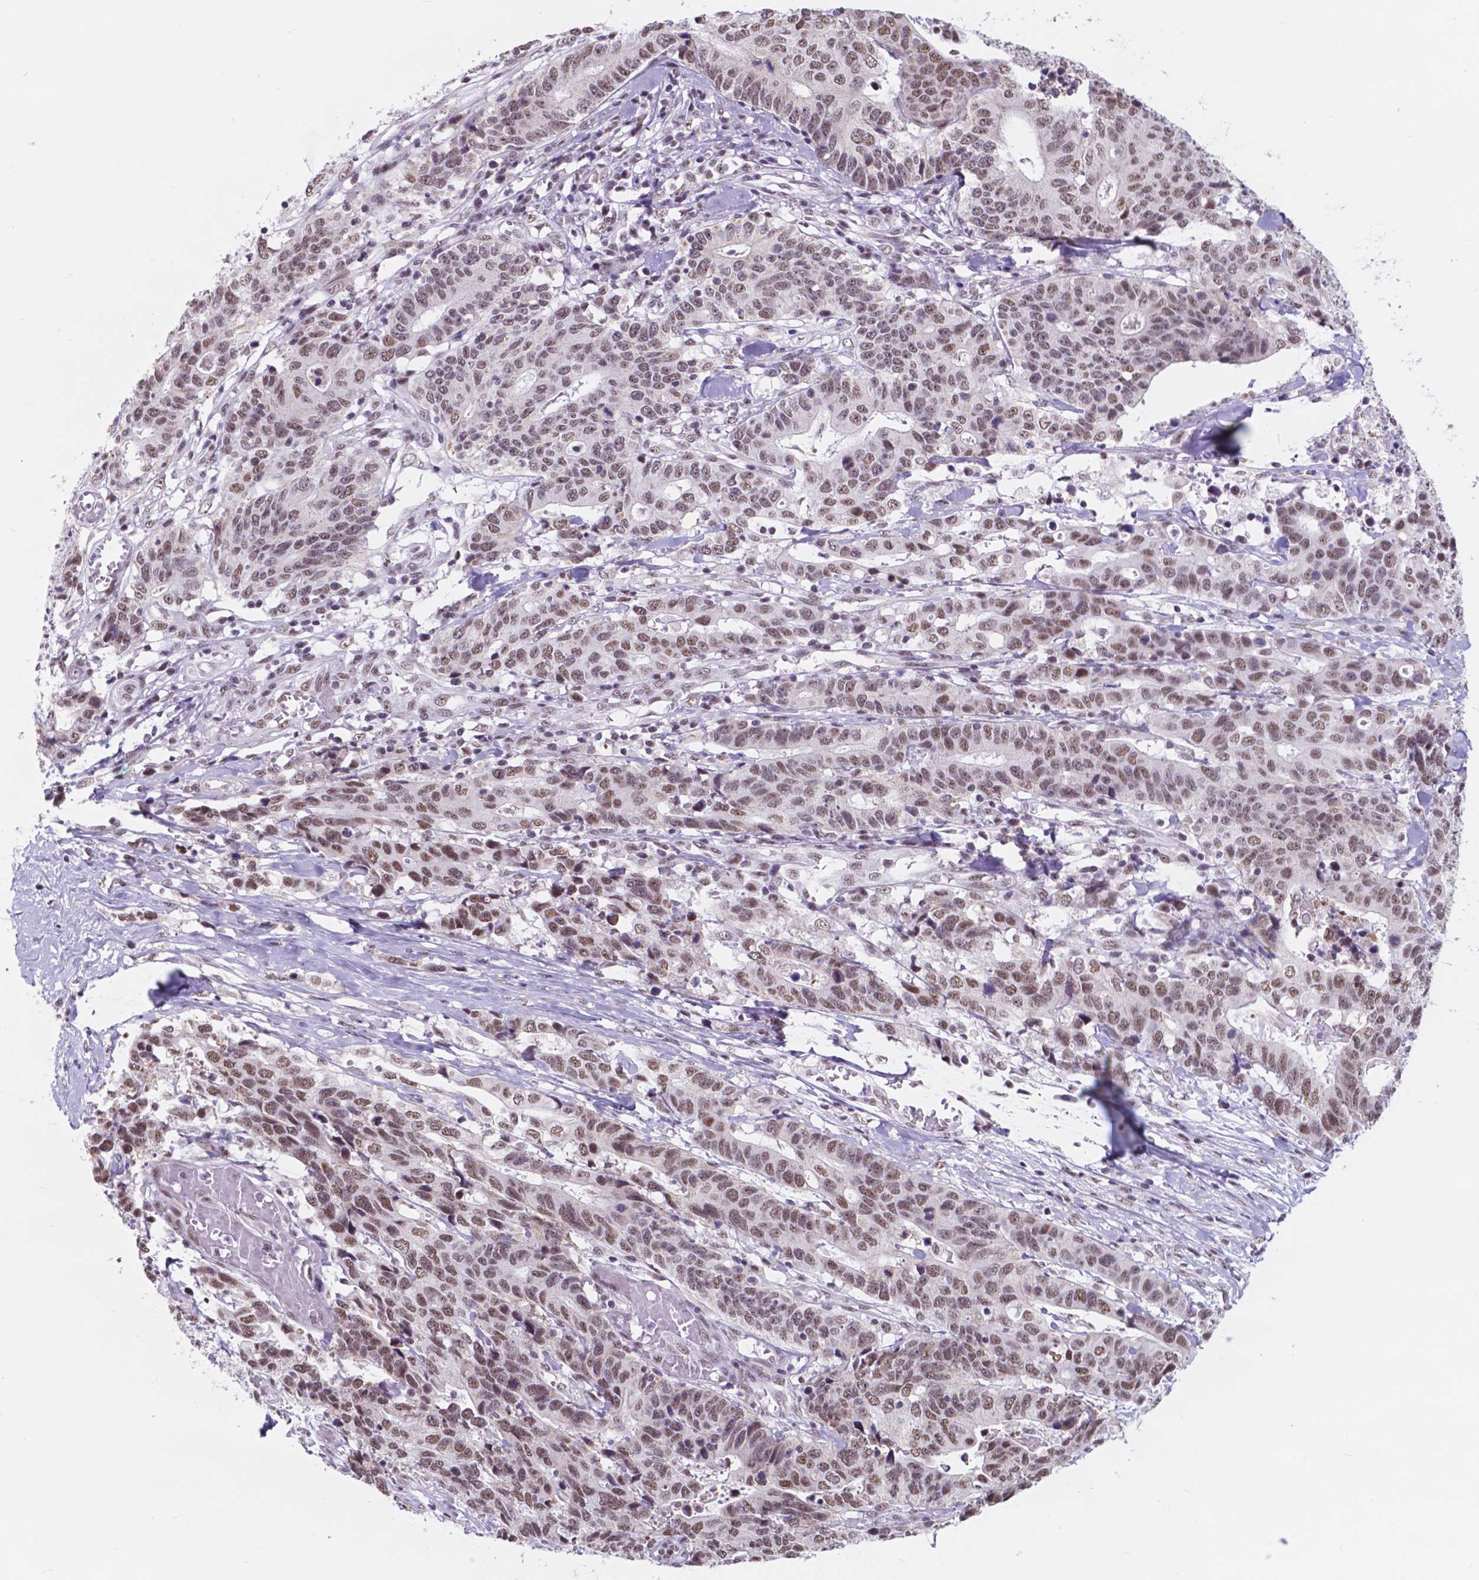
{"staining": {"intensity": "moderate", "quantity": ">75%", "location": "nuclear"}, "tissue": "stomach cancer", "cell_type": "Tumor cells", "image_type": "cancer", "snomed": [{"axis": "morphology", "description": "Adenocarcinoma, NOS"}, {"axis": "topography", "description": "Stomach, upper"}], "caption": "Immunohistochemistry micrograph of human stomach adenocarcinoma stained for a protein (brown), which reveals medium levels of moderate nuclear staining in approximately >75% of tumor cells.", "gene": "BCAS2", "patient": {"sex": "female", "age": 67}}